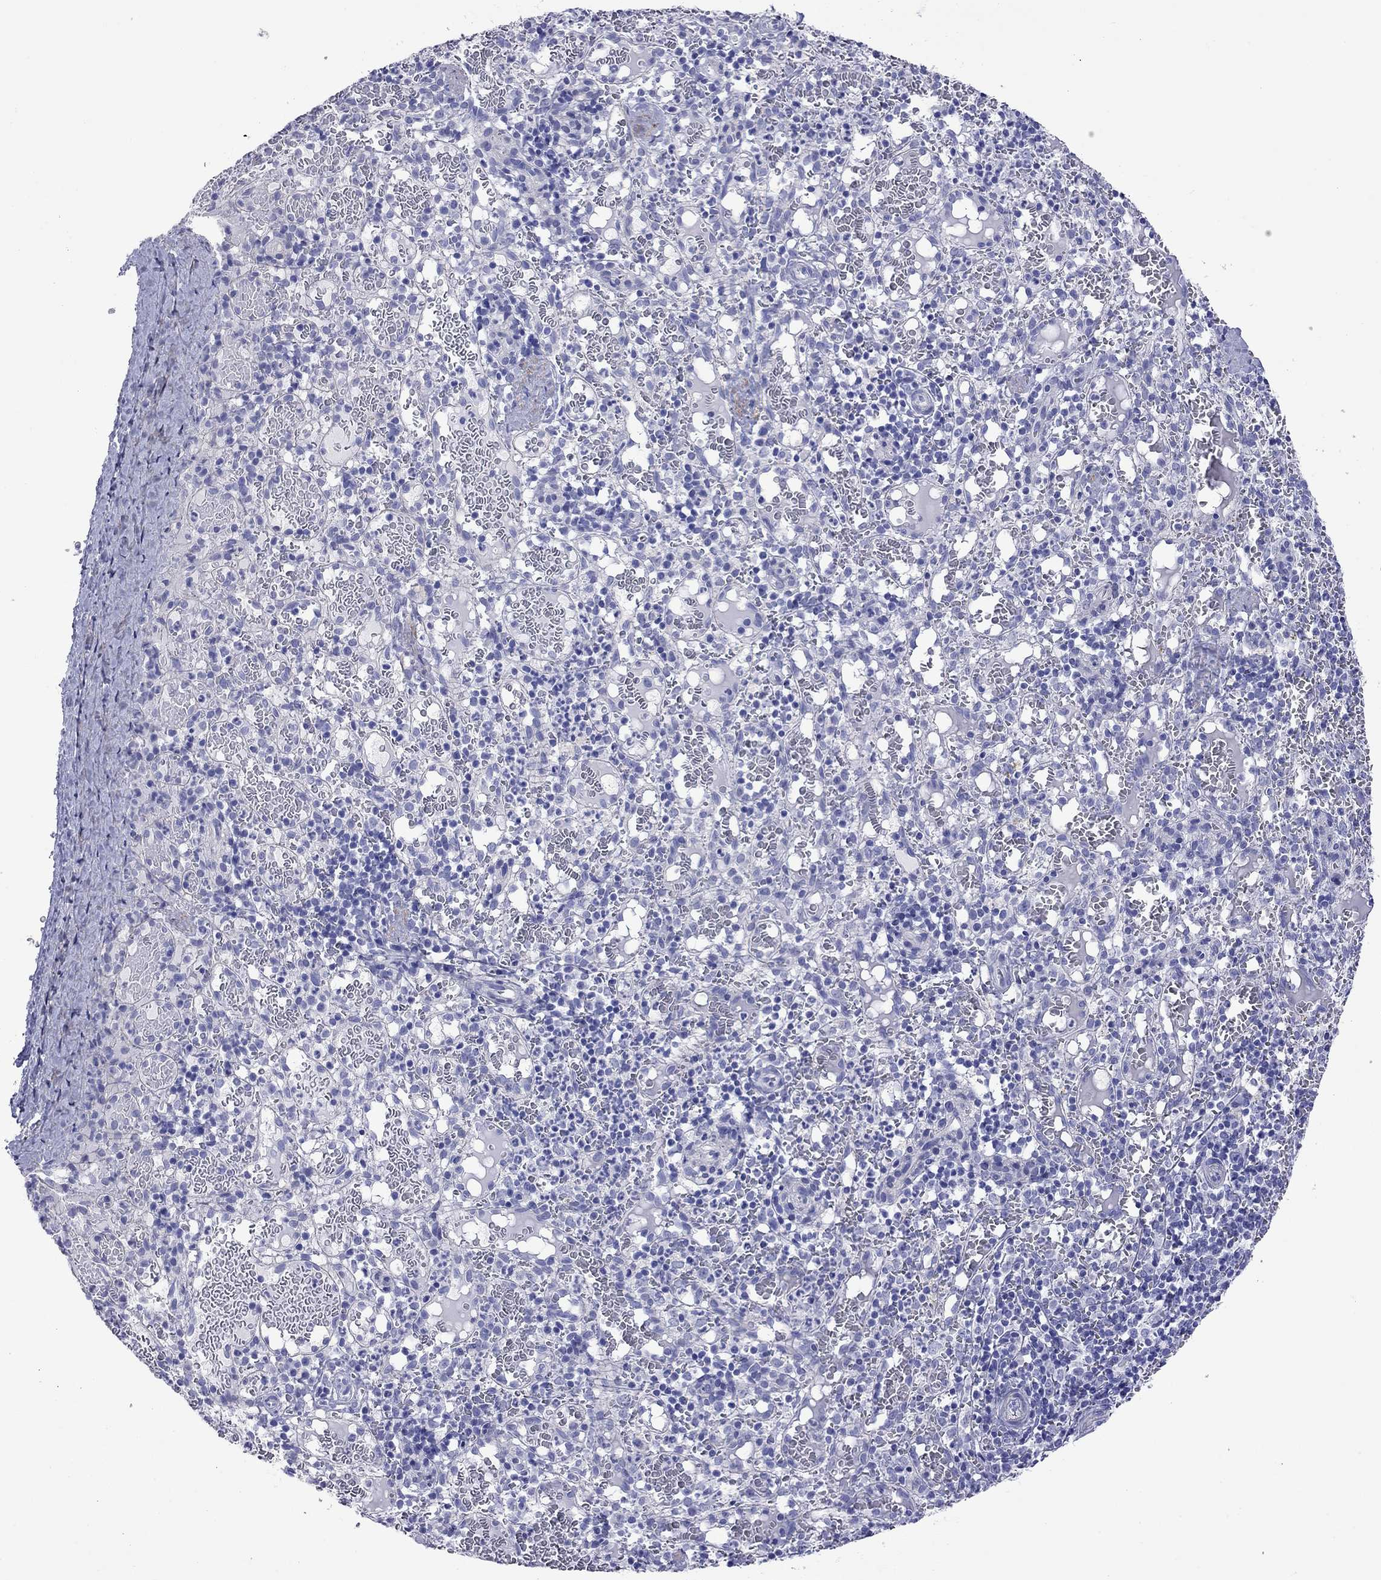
{"staining": {"intensity": "negative", "quantity": "none", "location": "none"}, "tissue": "spleen", "cell_type": "Cells in red pulp", "image_type": "normal", "snomed": [{"axis": "morphology", "description": "Normal tissue, NOS"}, {"axis": "topography", "description": "Spleen"}], "caption": "Immunohistochemical staining of benign human spleen displays no significant expression in cells in red pulp.", "gene": "KIAA2012", "patient": {"sex": "male", "age": 11}}